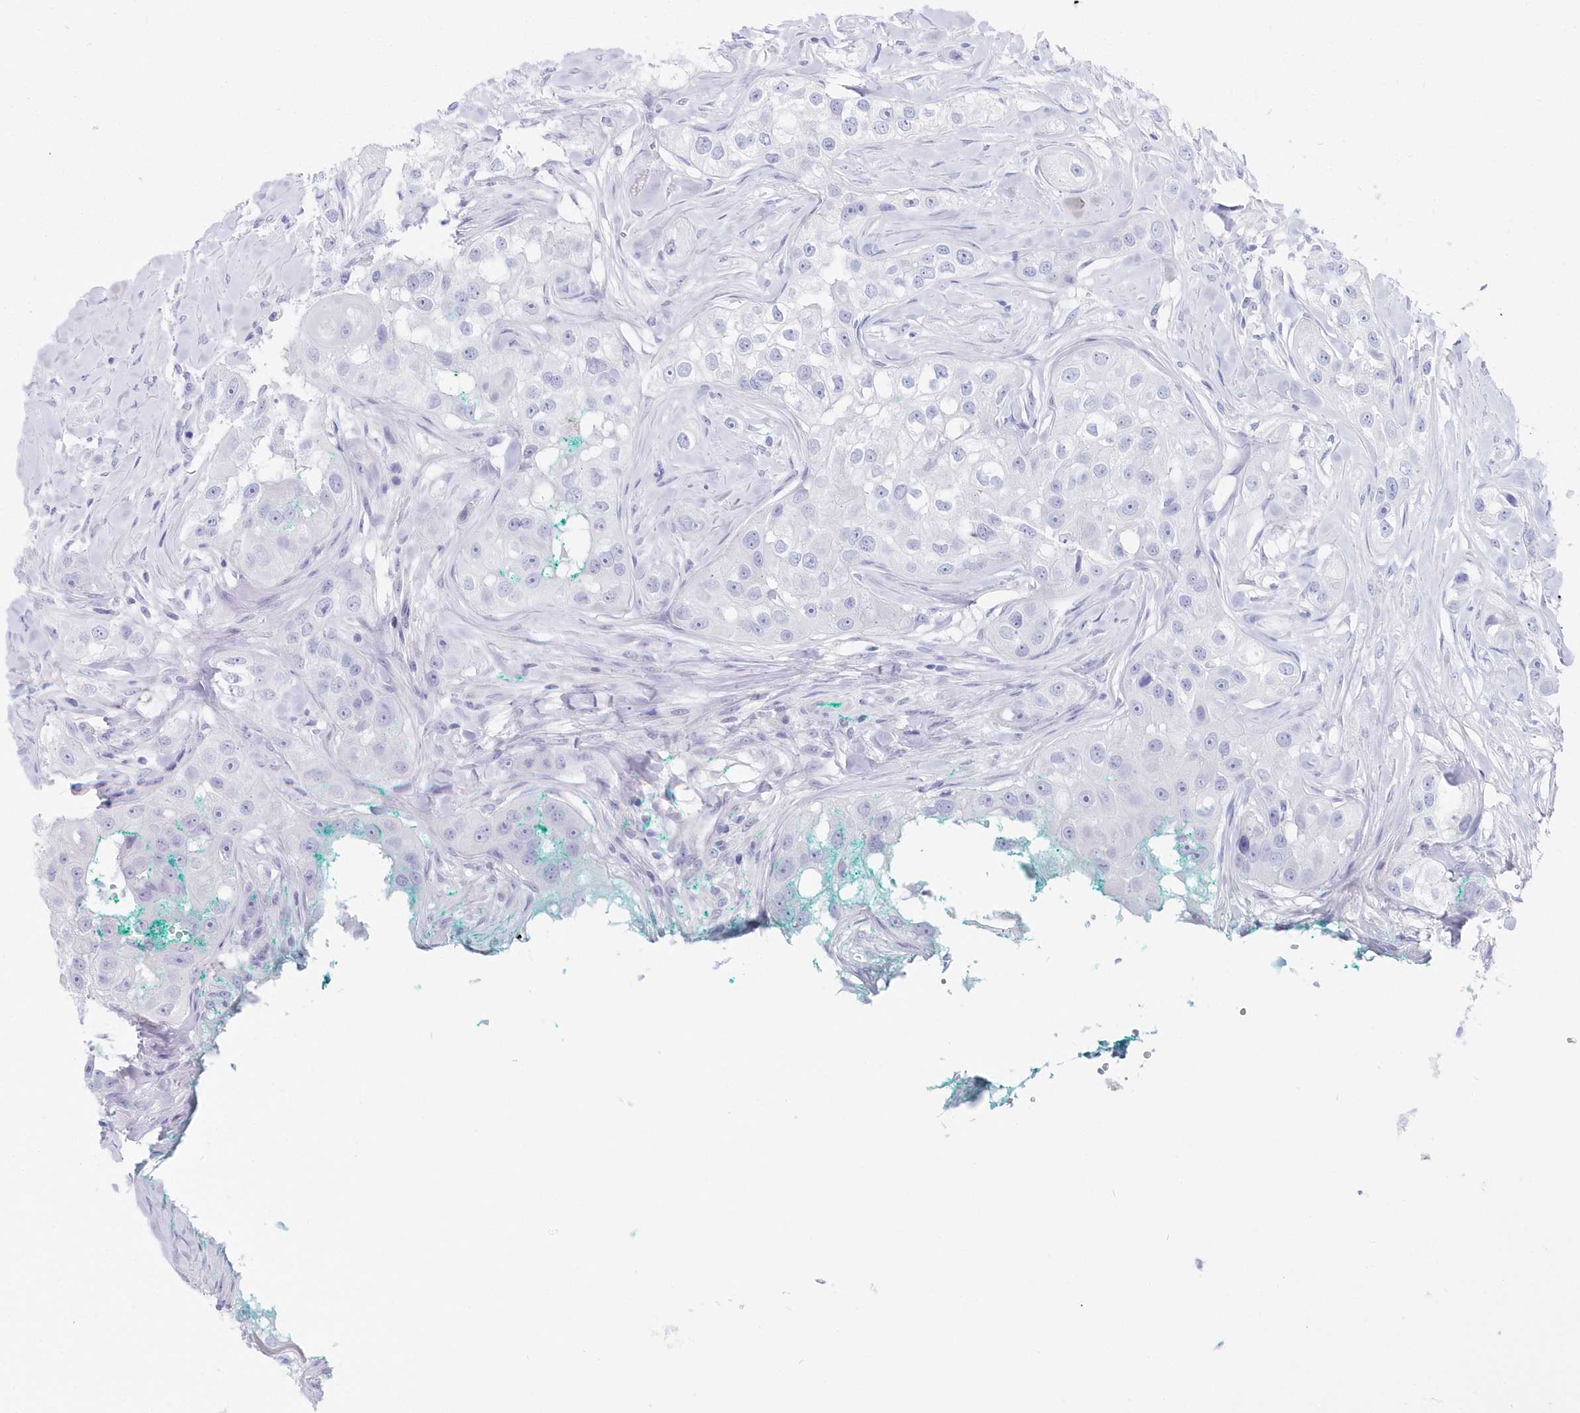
{"staining": {"intensity": "negative", "quantity": "none", "location": "none"}, "tissue": "head and neck cancer", "cell_type": "Tumor cells", "image_type": "cancer", "snomed": [{"axis": "morphology", "description": "Normal tissue, NOS"}, {"axis": "morphology", "description": "Squamous cell carcinoma, NOS"}, {"axis": "topography", "description": "Skeletal muscle"}, {"axis": "topography", "description": "Head-Neck"}], "caption": "Tumor cells are negative for protein expression in human head and neck cancer.", "gene": "CSNK1G2", "patient": {"sex": "male", "age": 51}}